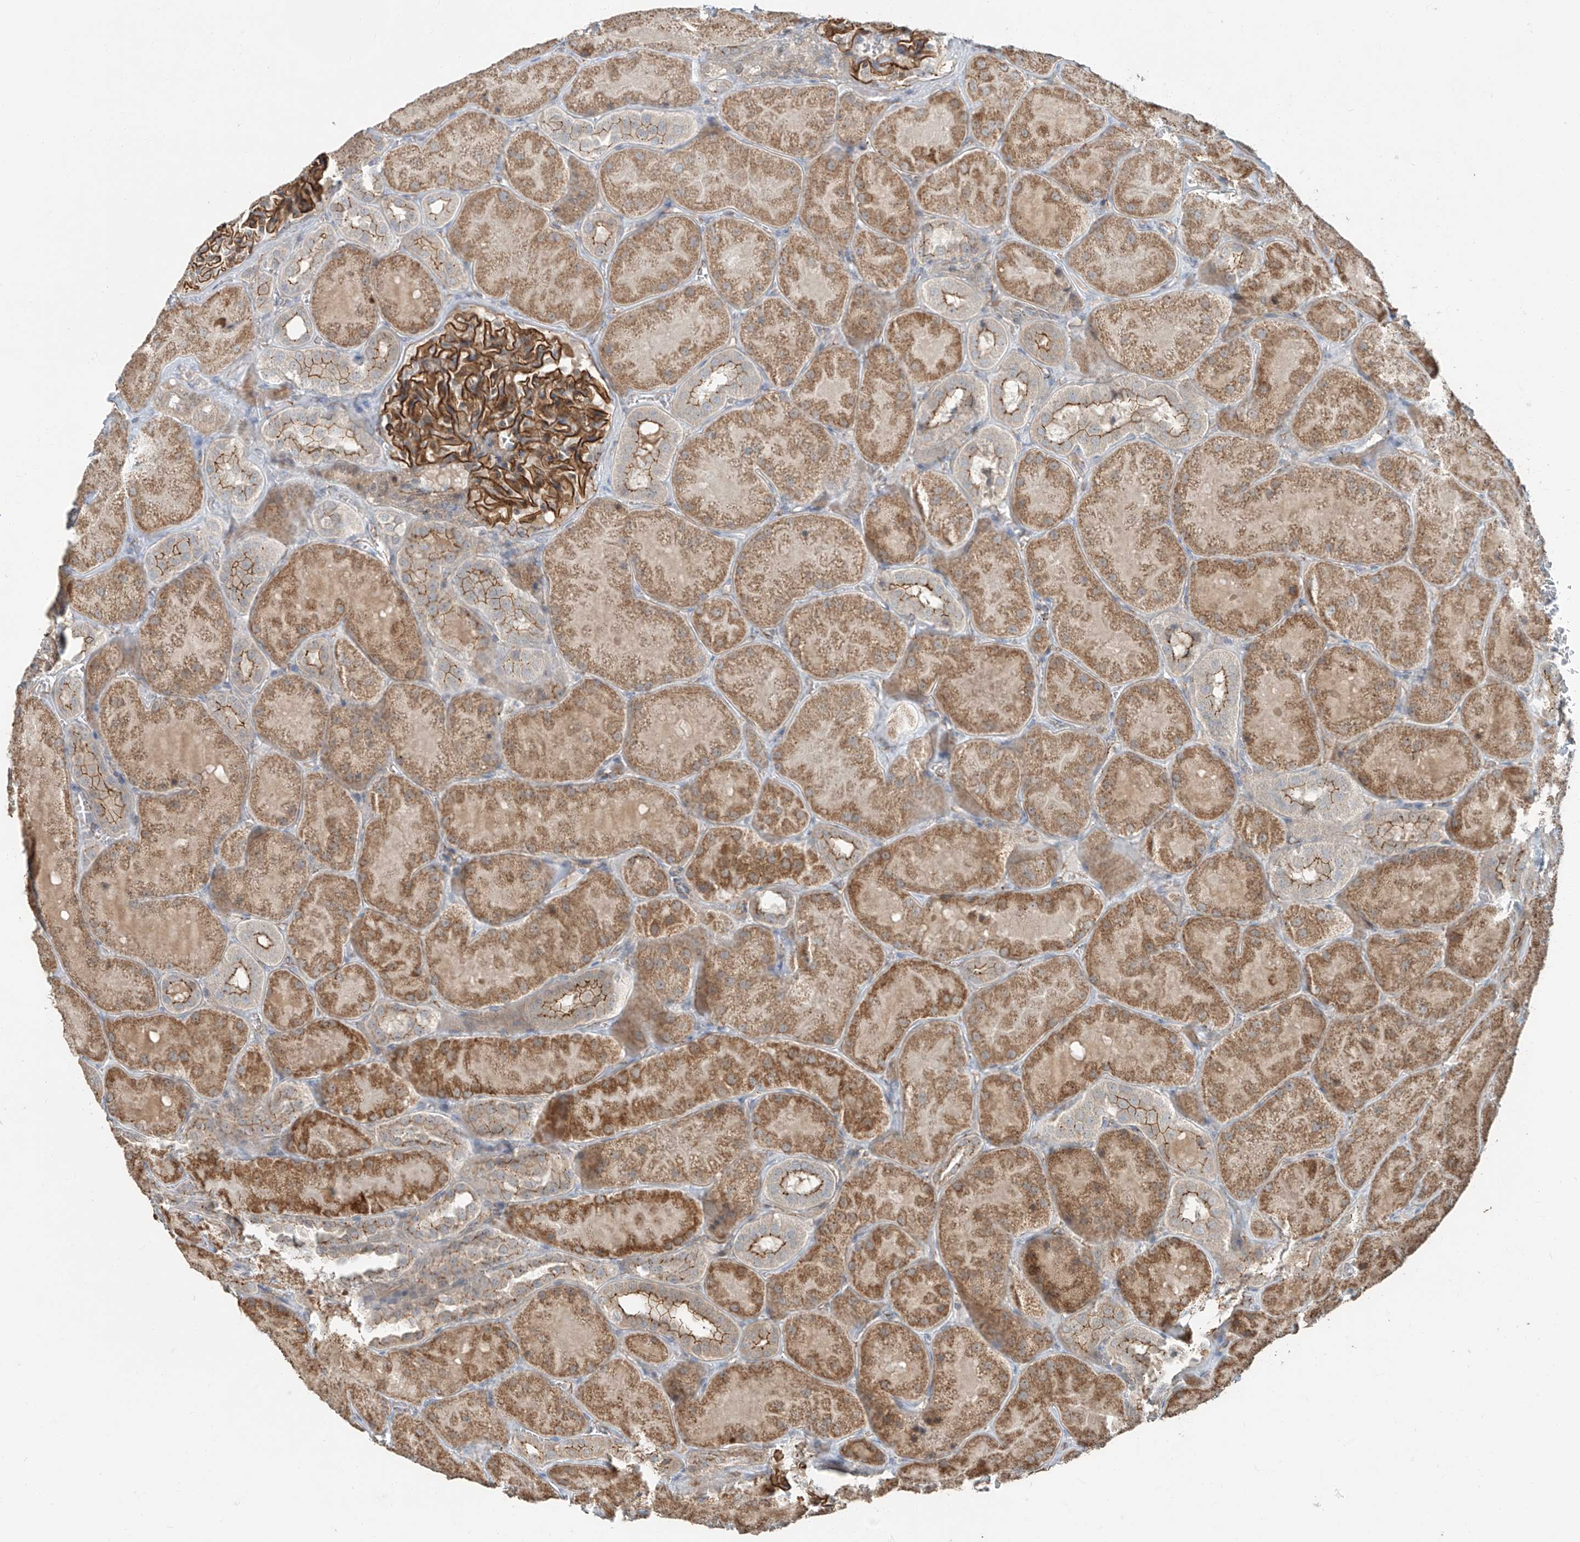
{"staining": {"intensity": "strong", "quantity": ">75%", "location": "cytoplasmic/membranous"}, "tissue": "kidney", "cell_type": "Cells in glomeruli", "image_type": "normal", "snomed": [{"axis": "morphology", "description": "Normal tissue, NOS"}, {"axis": "topography", "description": "Kidney"}], "caption": "Protein analysis of benign kidney shows strong cytoplasmic/membranous staining in approximately >75% of cells in glomeruli. Using DAB (brown) and hematoxylin (blue) stains, captured at high magnification using brightfield microscopy.", "gene": "ZNF16", "patient": {"sex": "male", "age": 28}}